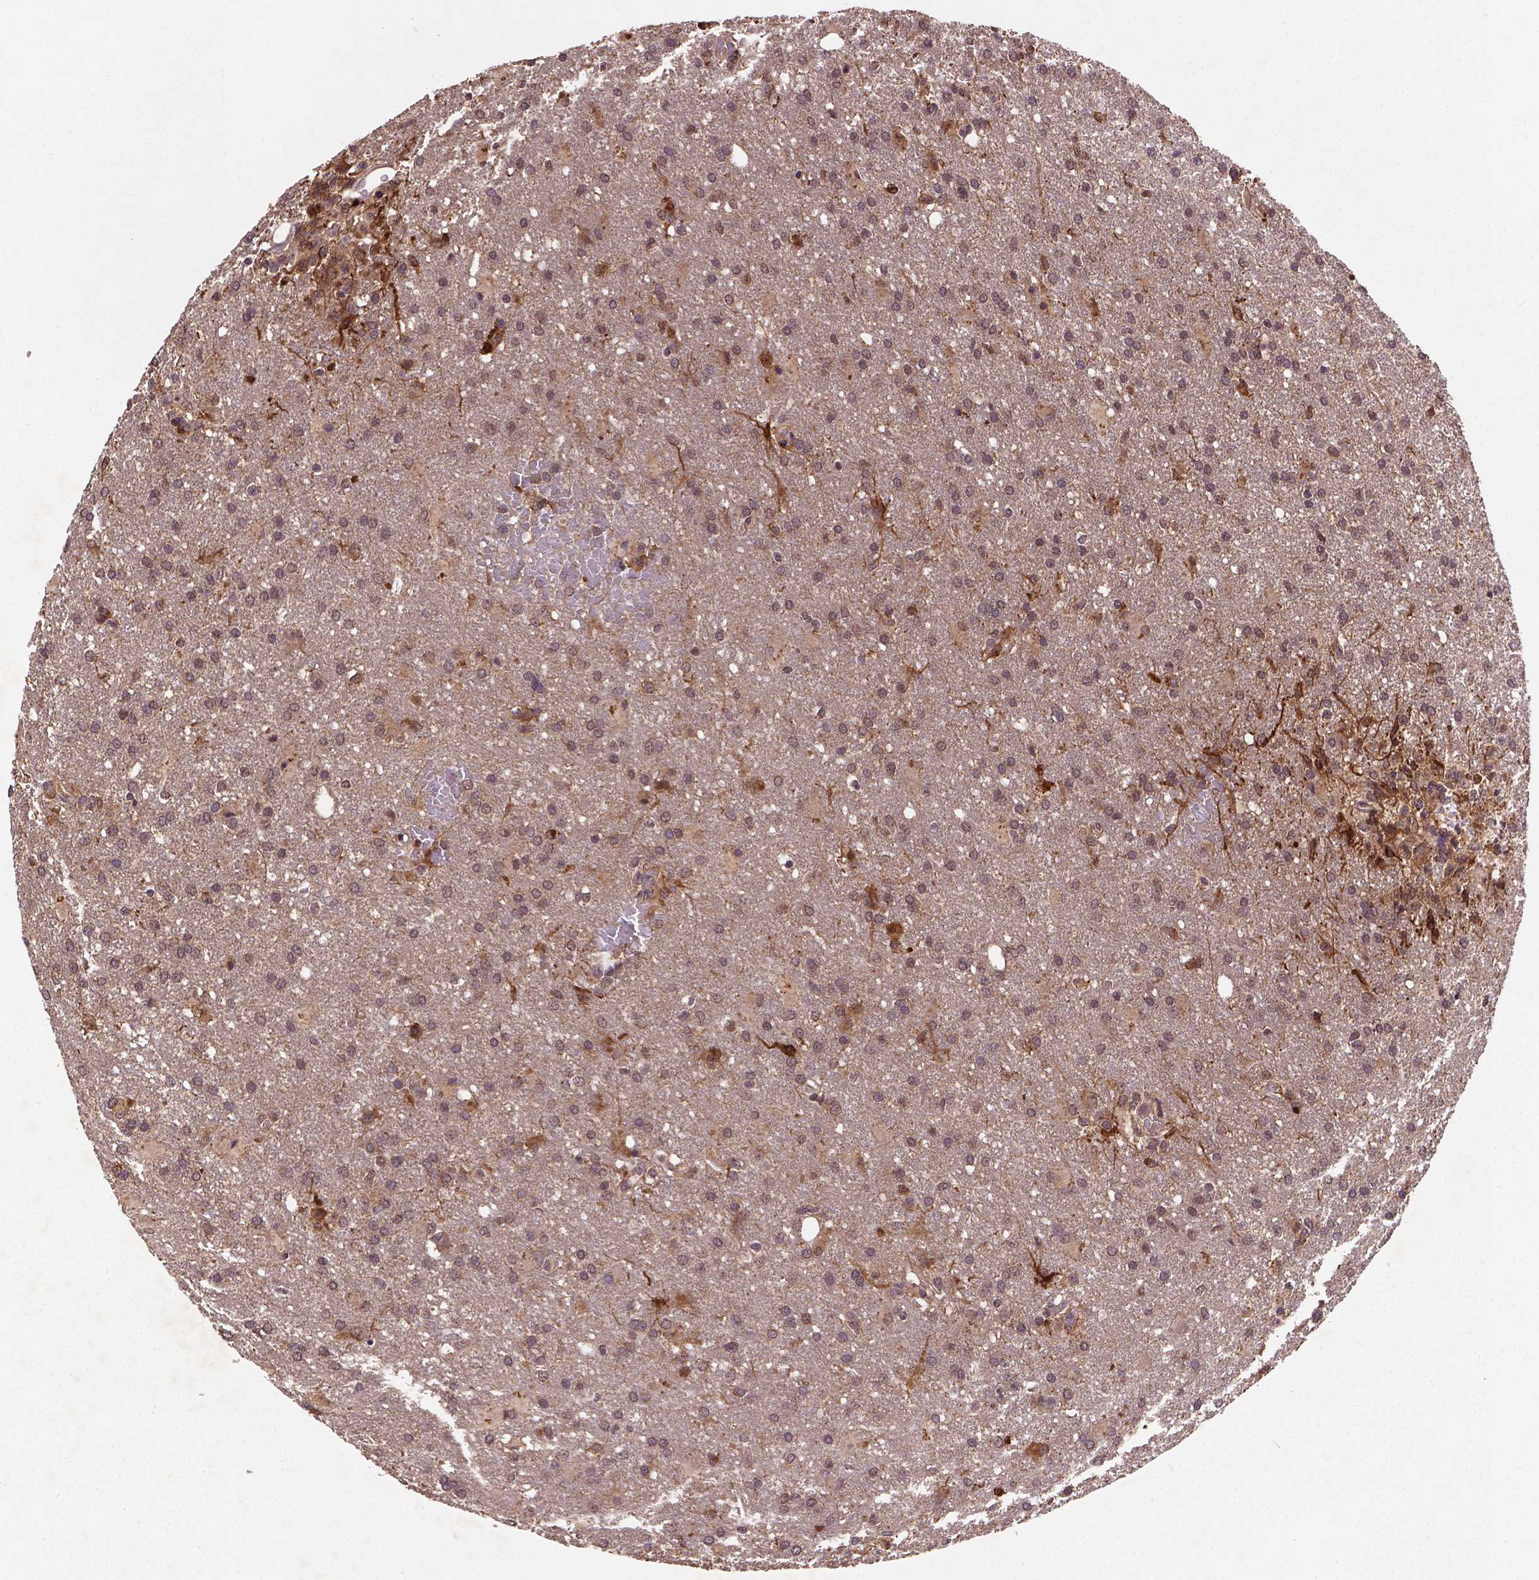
{"staining": {"intensity": "weak", "quantity": "25%-75%", "location": "nuclear"}, "tissue": "glioma", "cell_type": "Tumor cells", "image_type": "cancer", "snomed": [{"axis": "morphology", "description": "Glioma, malignant, High grade"}, {"axis": "topography", "description": "Brain"}], "caption": "High-grade glioma (malignant) stained with a brown dye exhibits weak nuclear positive positivity in approximately 25%-75% of tumor cells.", "gene": "NIPAL2", "patient": {"sex": "male", "age": 68}}